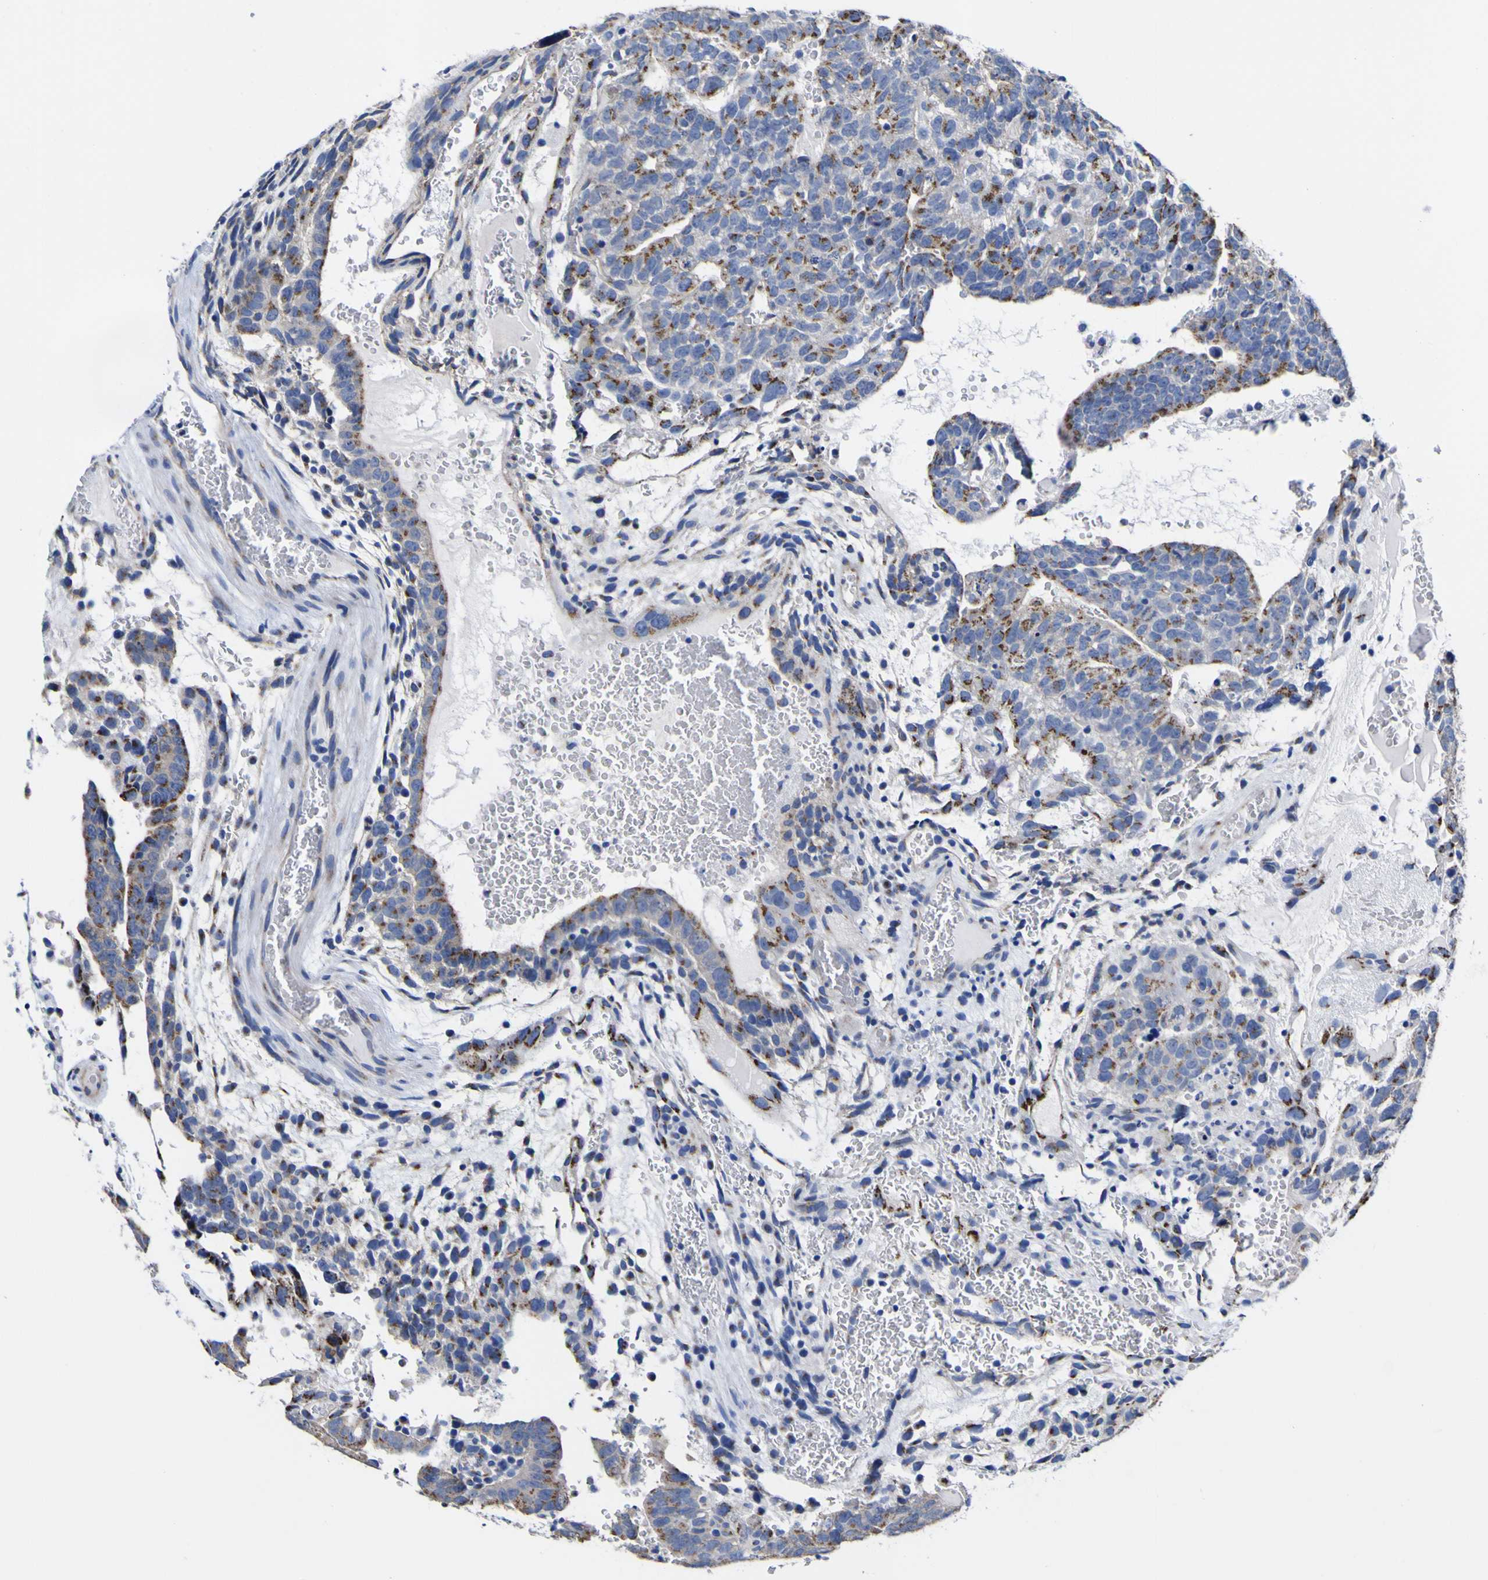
{"staining": {"intensity": "moderate", "quantity": ">75%", "location": "cytoplasmic/membranous"}, "tissue": "testis cancer", "cell_type": "Tumor cells", "image_type": "cancer", "snomed": [{"axis": "morphology", "description": "Seminoma, NOS"}, {"axis": "morphology", "description": "Carcinoma, Embryonal, NOS"}, {"axis": "topography", "description": "Testis"}], "caption": "Testis cancer stained with a protein marker exhibits moderate staining in tumor cells.", "gene": "GOLM1", "patient": {"sex": "male", "age": 52}}